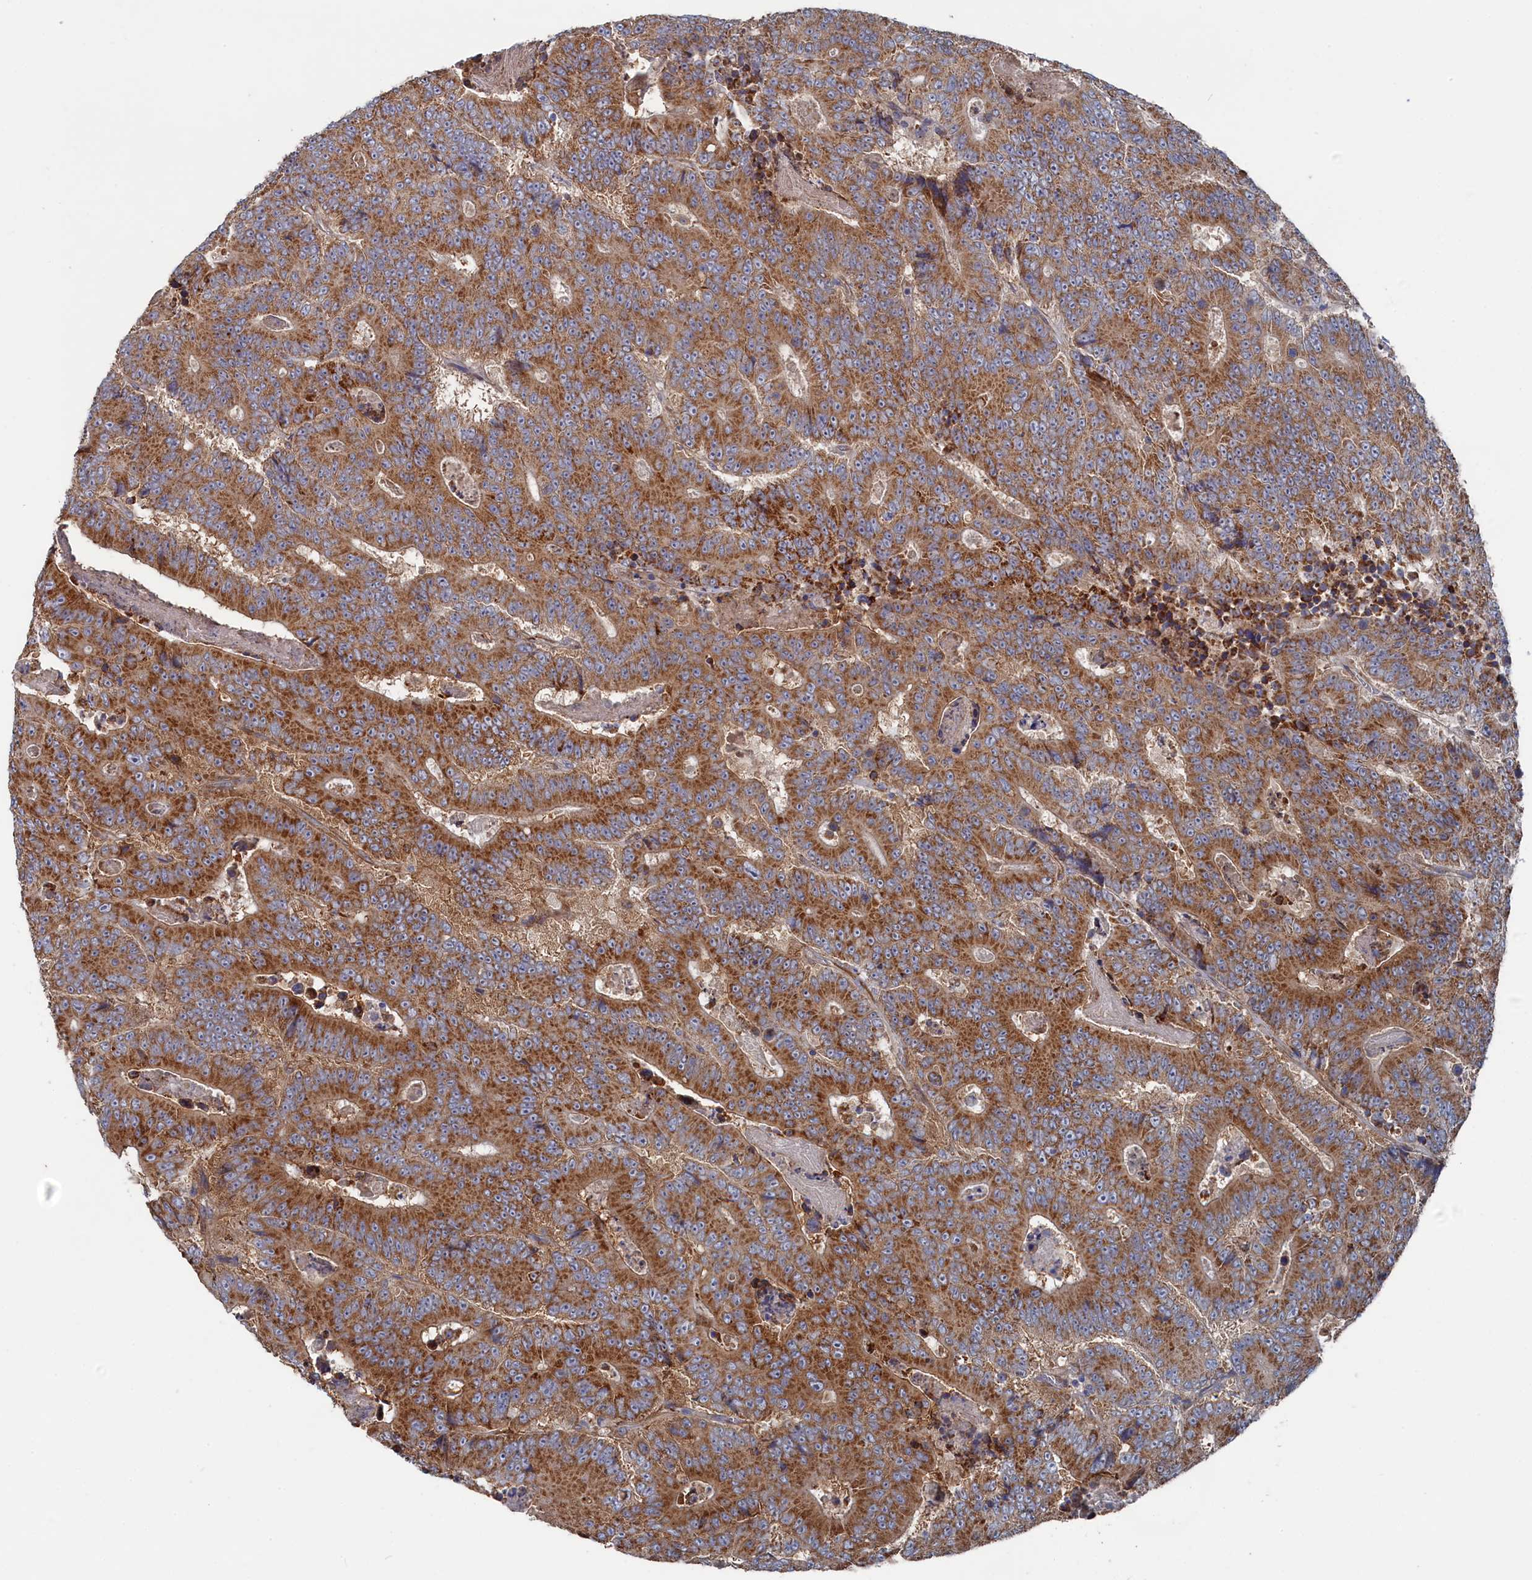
{"staining": {"intensity": "strong", "quantity": ">75%", "location": "cytoplasmic/membranous"}, "tissue": "colorectal cancer", "cell_type": "Tumor cells", "image_type": "cancer", "snomed": [{"axis": "morphology", "description": "Adenocarcinoma, NOS"}, {"axis": "topography", "description": "Colon"}], "caption": "Immunohistochemistry (IHC) staining of adenocarcinoma (colorectal), which displays high levels of strong cytoplasmic/membranous expression in about >75% of tumor cells indicating strong cytoplasmic/membranous protein expression. The staining was performed using DAB (3,3'-diaminobenzidine) (brown) for protein detection and nuclei were counterstained in hematoxylin (blue).", "gene": "FILIP1L", "patient": {"sex": "male", "age": 83}}